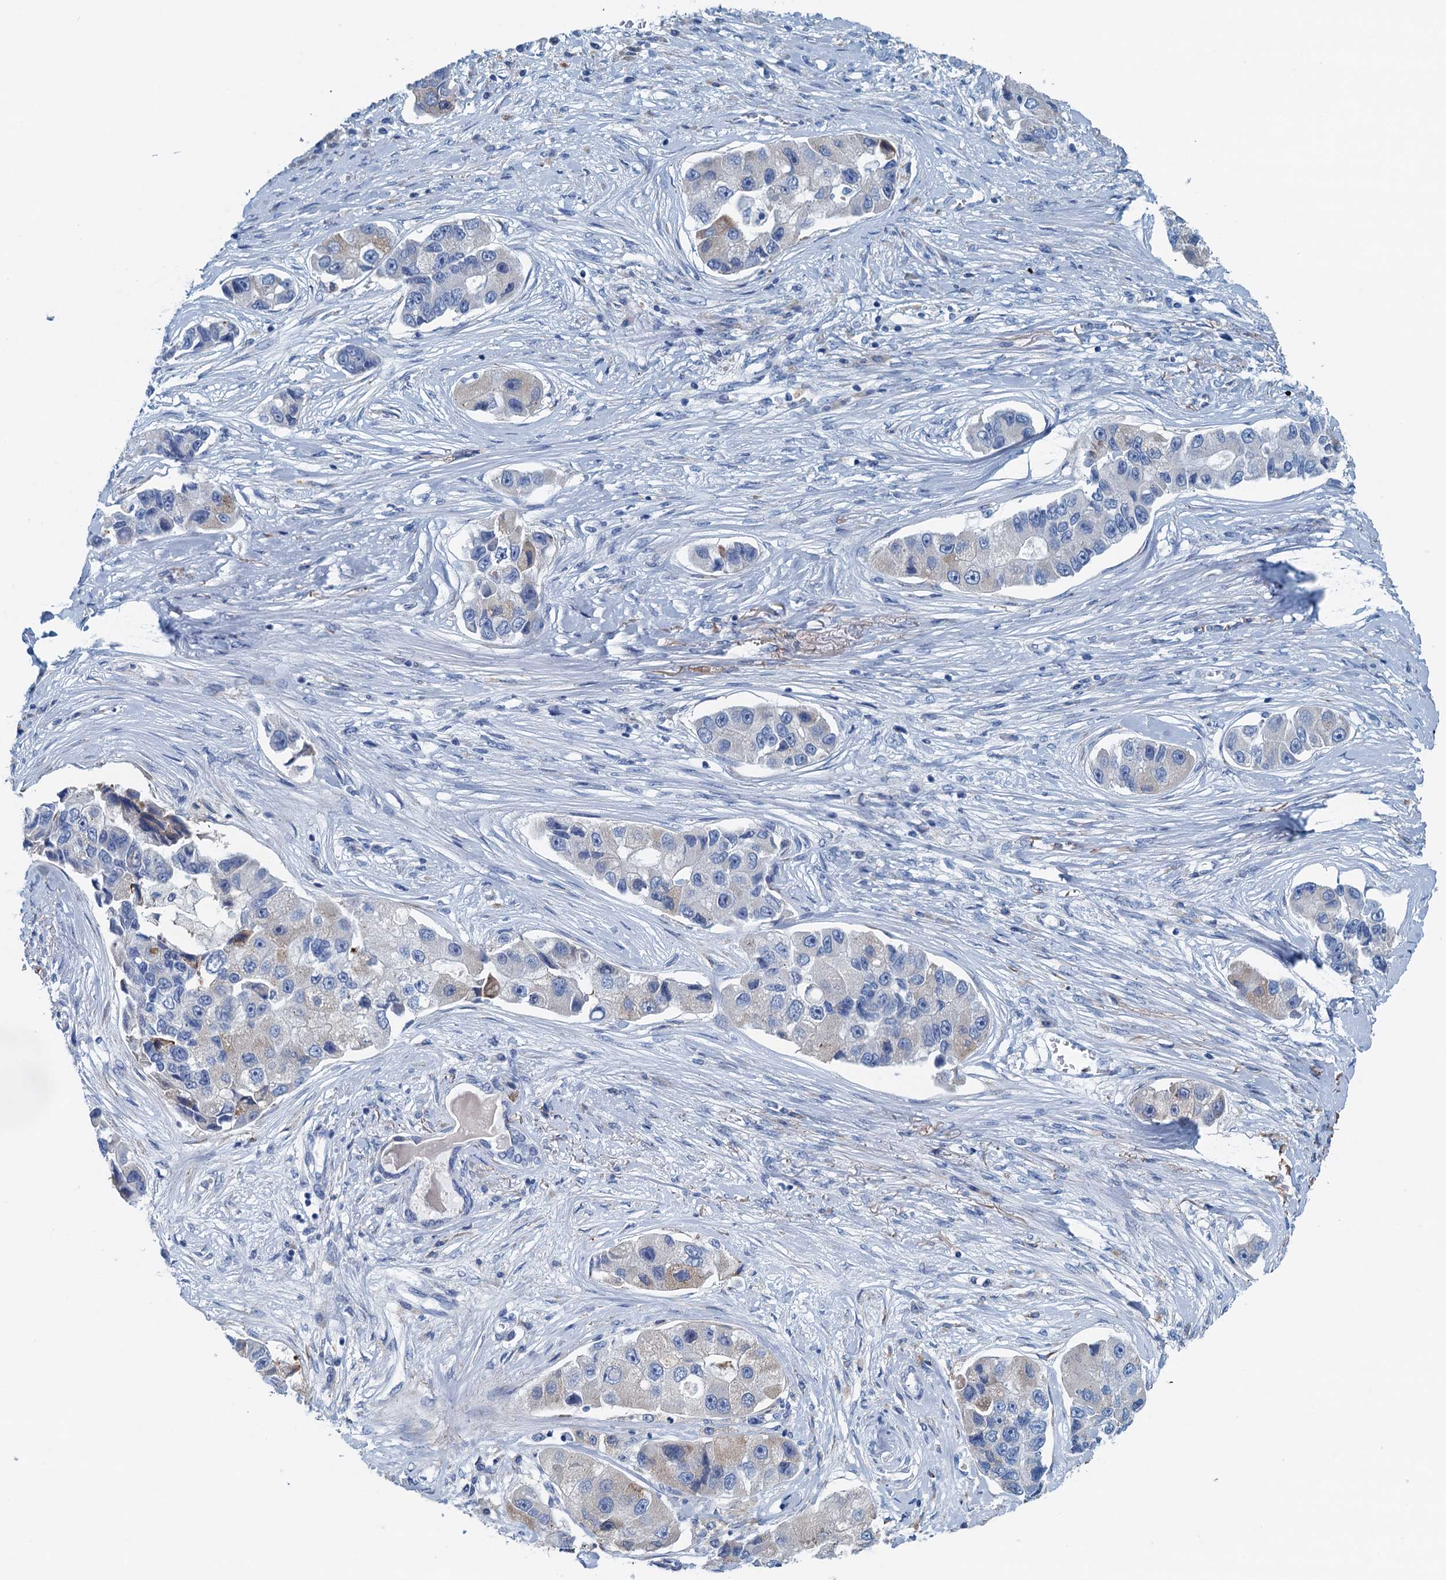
{"staining": {"intensity": "negative", "quantity": "none", "location": "none"}, "tissue": "lung cancer", "cell_type": "Tumor cells", "image_type": "cancer", "snomed": [{"axis": "morphology", "description": "Adenocarcinoma, NOS"}, {"axis": "topography", "description": "Lung"}], "caption": "Immunohistochemistry (IHC) histopathology image of neoplastic tissue: adenocarcinoma (lung) stained with DAB shows no significant protein positivity in tumor cells.", "gene": "C10orf88", "patient": {"sex": "female", "age": 54}}